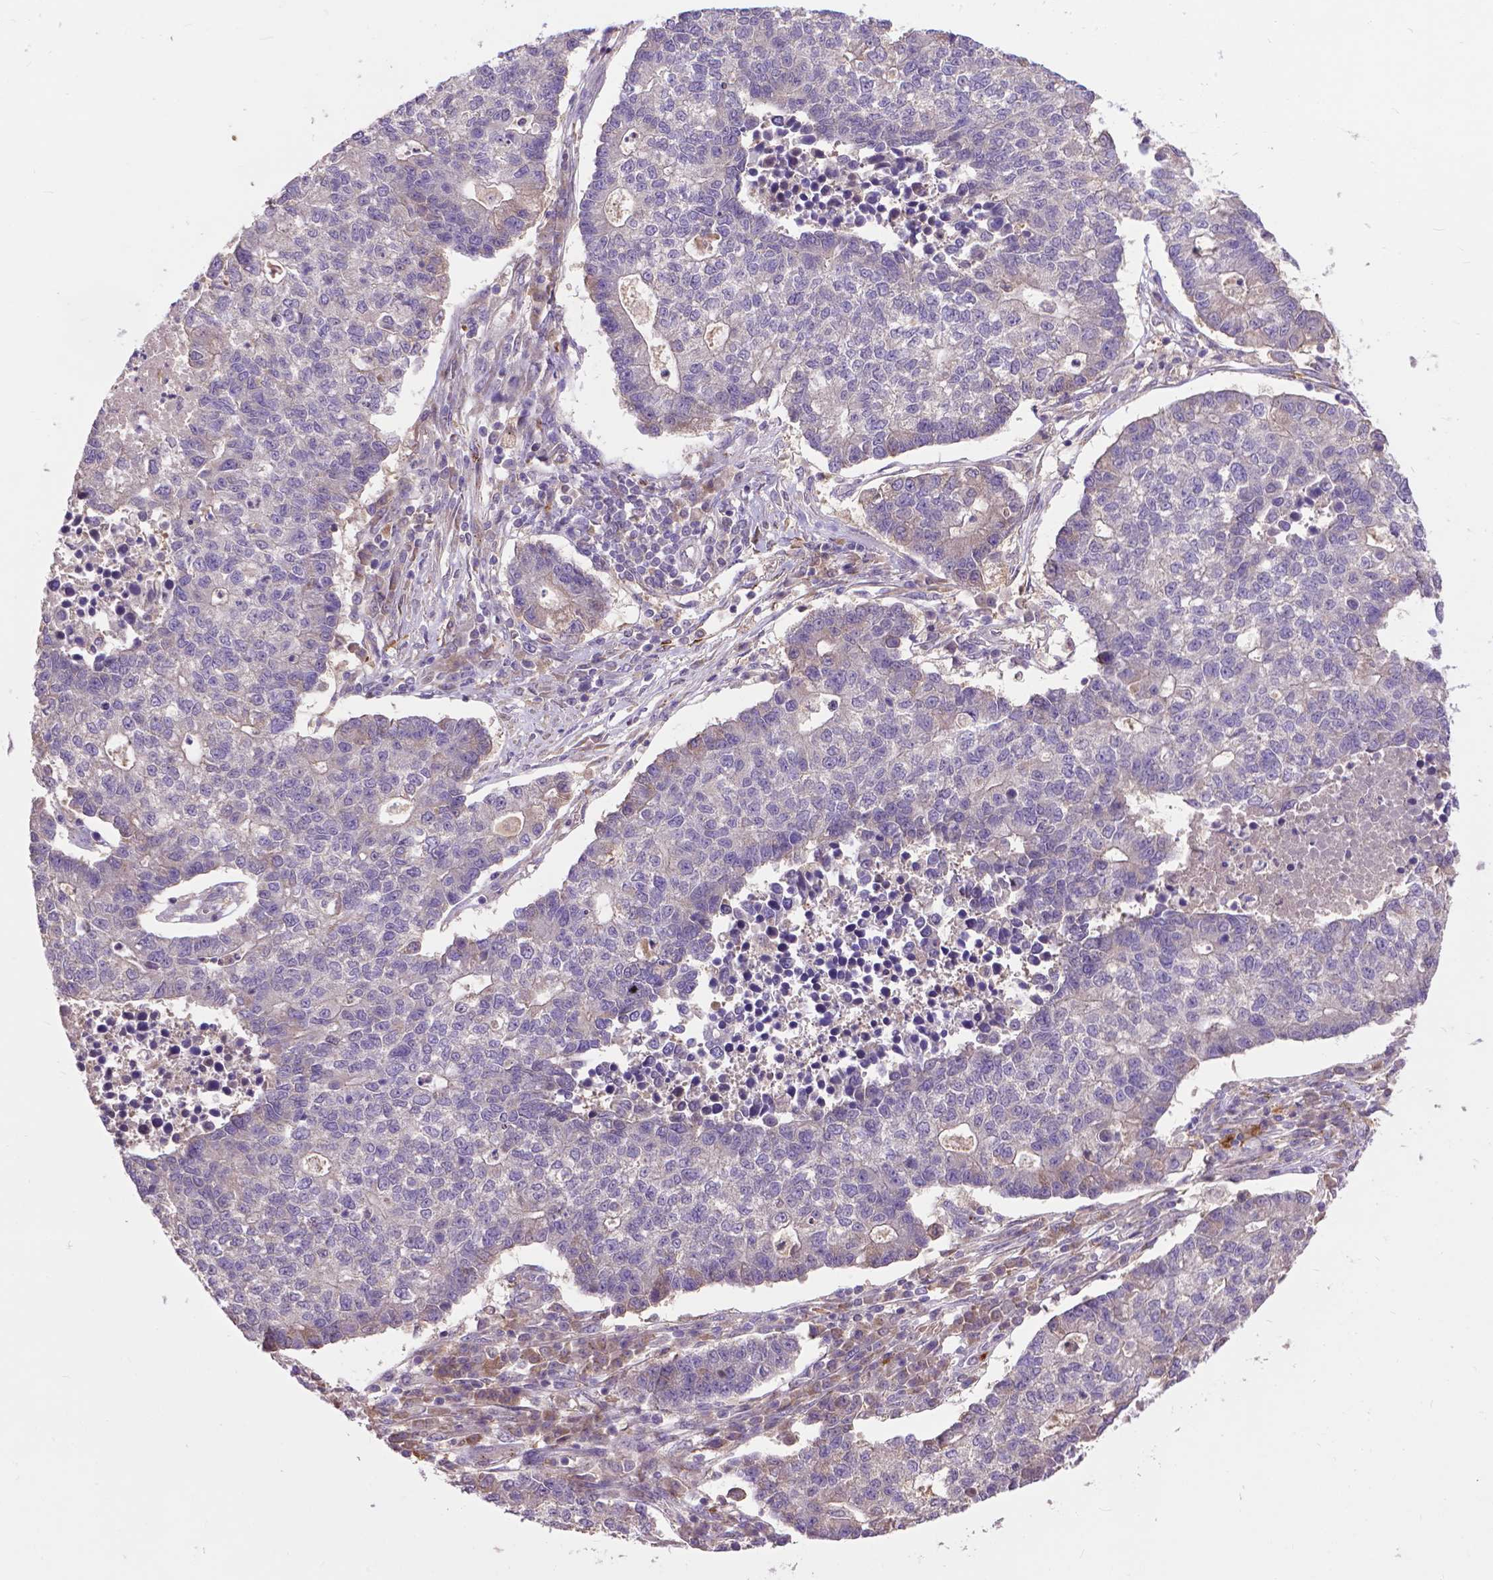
{"staining": {"intensity": "negative", "quantity": "none", "location": "none"}, "tissue": "lung cancer", "cell_type": "Tumor cells", "image_type": "cancer", "snomed": [{"axis": "morphology", "description": "Adenocarcinoma, NOS"}, {"axis": "topography", "description": "Lung"}], "caption": "A photomicrograph of adenocarcinoma (lung) stained for a protein reveals no brown staining in tumor cells.", "gene": "ZNF337", "patient": {"sex": "male", "age": 57}}